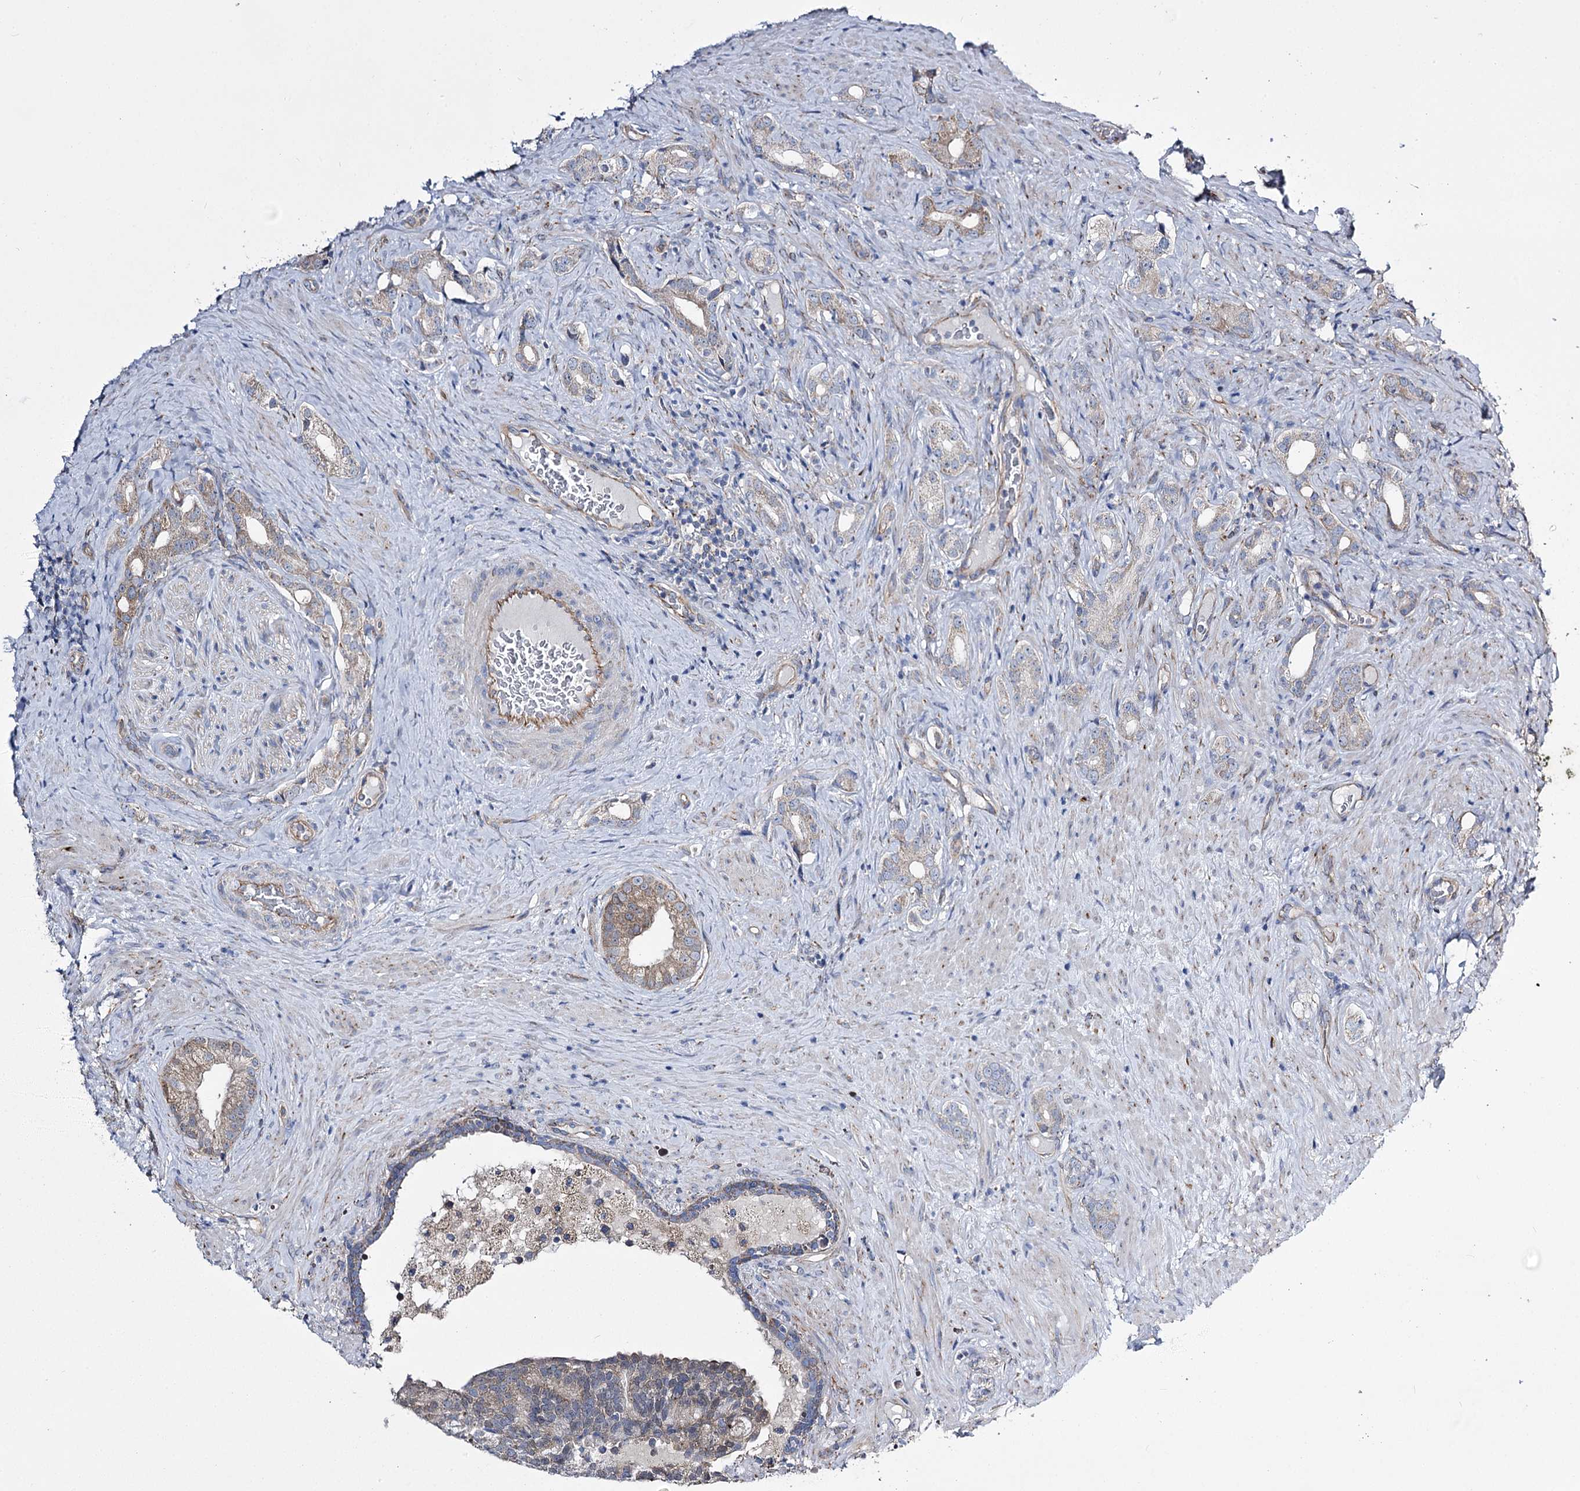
{"staining": {"intensity": "moderate", "quantity": "25%-75%", "location": "cytoplasmic/membranous"}, "tissue": "prostate cancer", "cell_type": "Tumor cells", "image_type": "cancer", "snomed": [{"axis": "morphology", "description": "Adenocarcinoma, Low grade"}, {"axis": "topography", "description": "Prostate"}], "caption": "Adenocarcinoma (low-grade) (prostate) tissue exhibits moderate cytoplasmic/membranous expression in approximately 25%-75% of tumor cells, visualized by immunohistochemistry. Nuclei are stained in blue.", "gene": "RMDN2", "patient": {"sex": "male", "age": 71}}